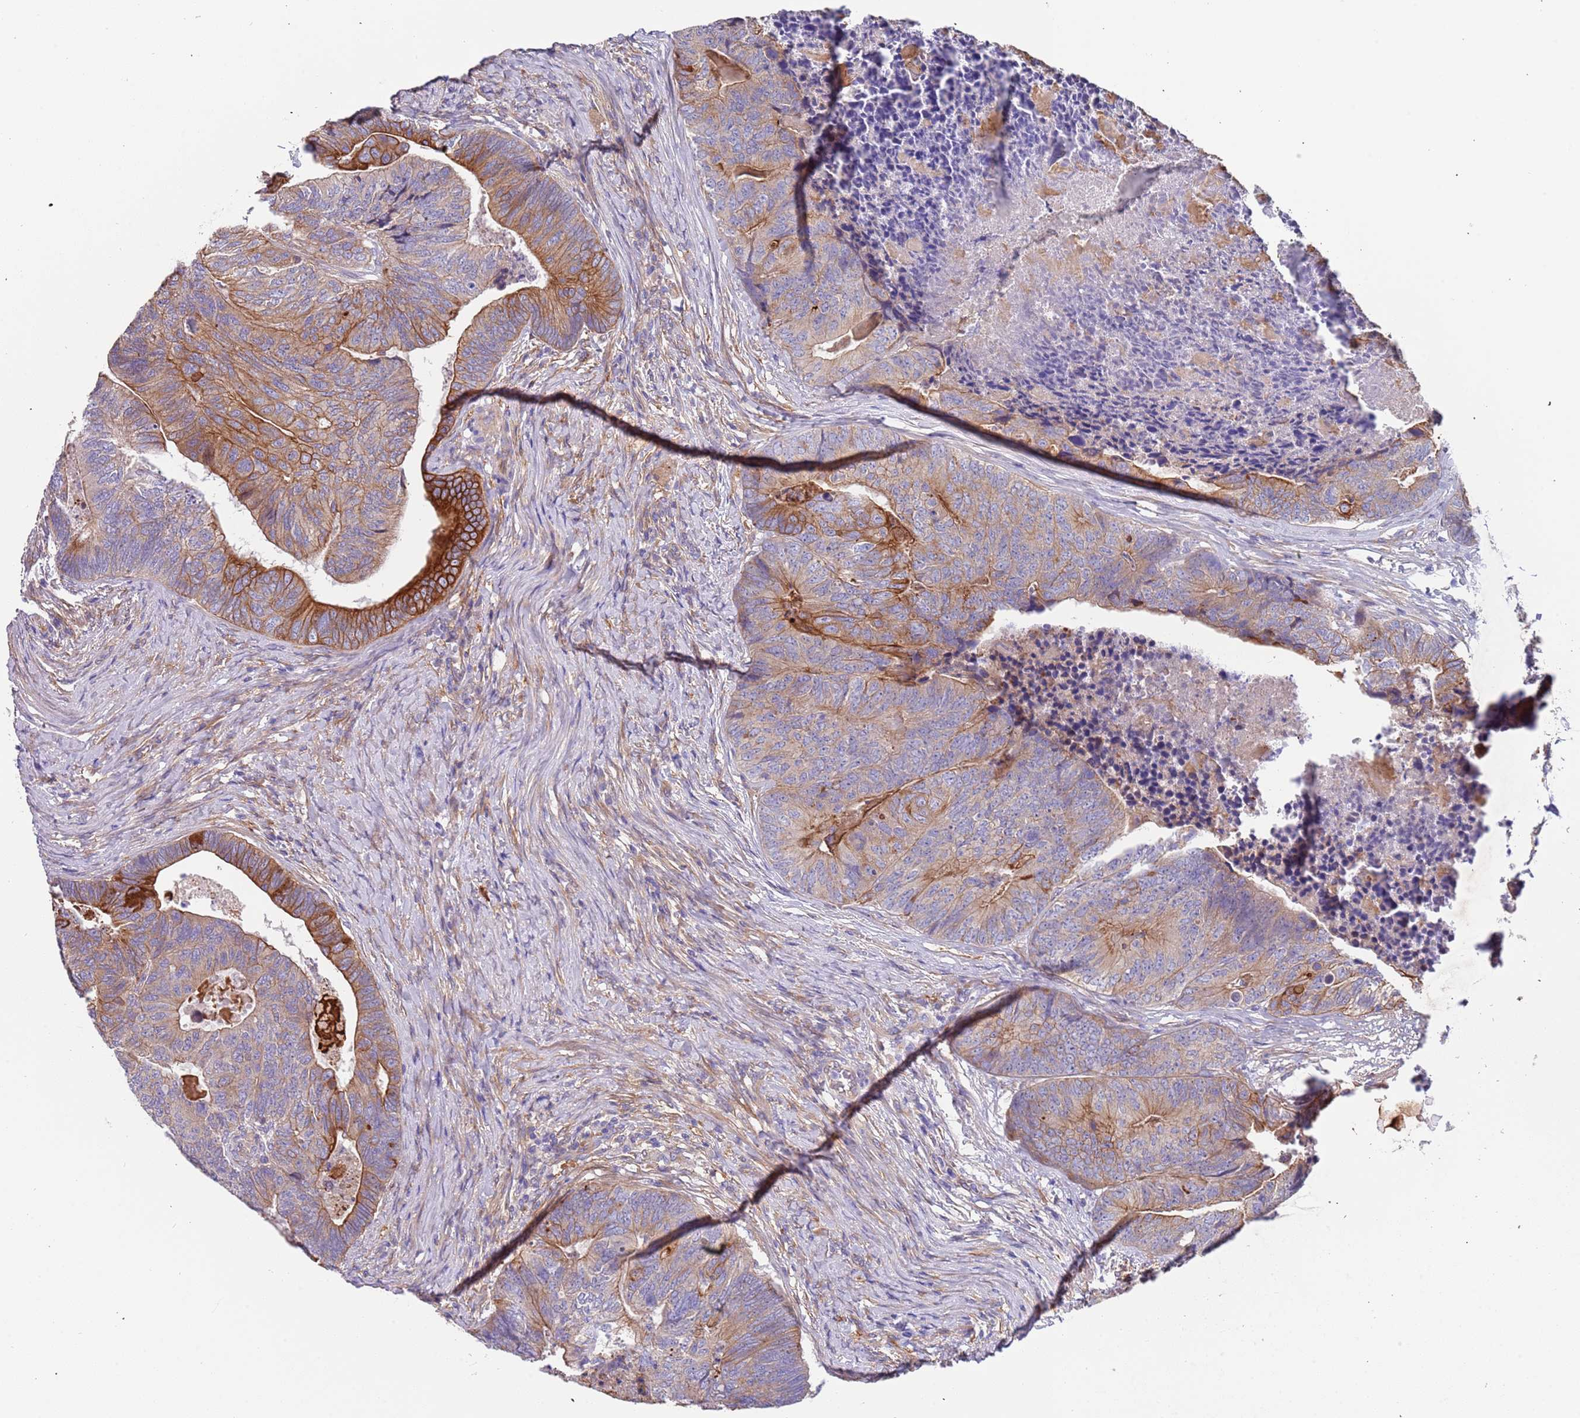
{"staining": {"intensity": "strong", "quantity": "25%-75%", "location": "cytoplasmic/membranous"}, "tissue": "colorectal cancer", "cell_type": "Tumor cells", "image_type": "cancer", "snomed": [{"axis": "morphology", "description": "Adenocarcinoma, NOS"}, {"axis": "topography", "description": "Colon"}], "caption": "Colorectal adenocarcinoma tissue demonstrates strong cytoplasmic/membranous staining in about 25%-75% of tumor cells, visualized by immunohistochemistry.", "gene": "LAMB4", "patient": {"sex": "female", "age": 67}}